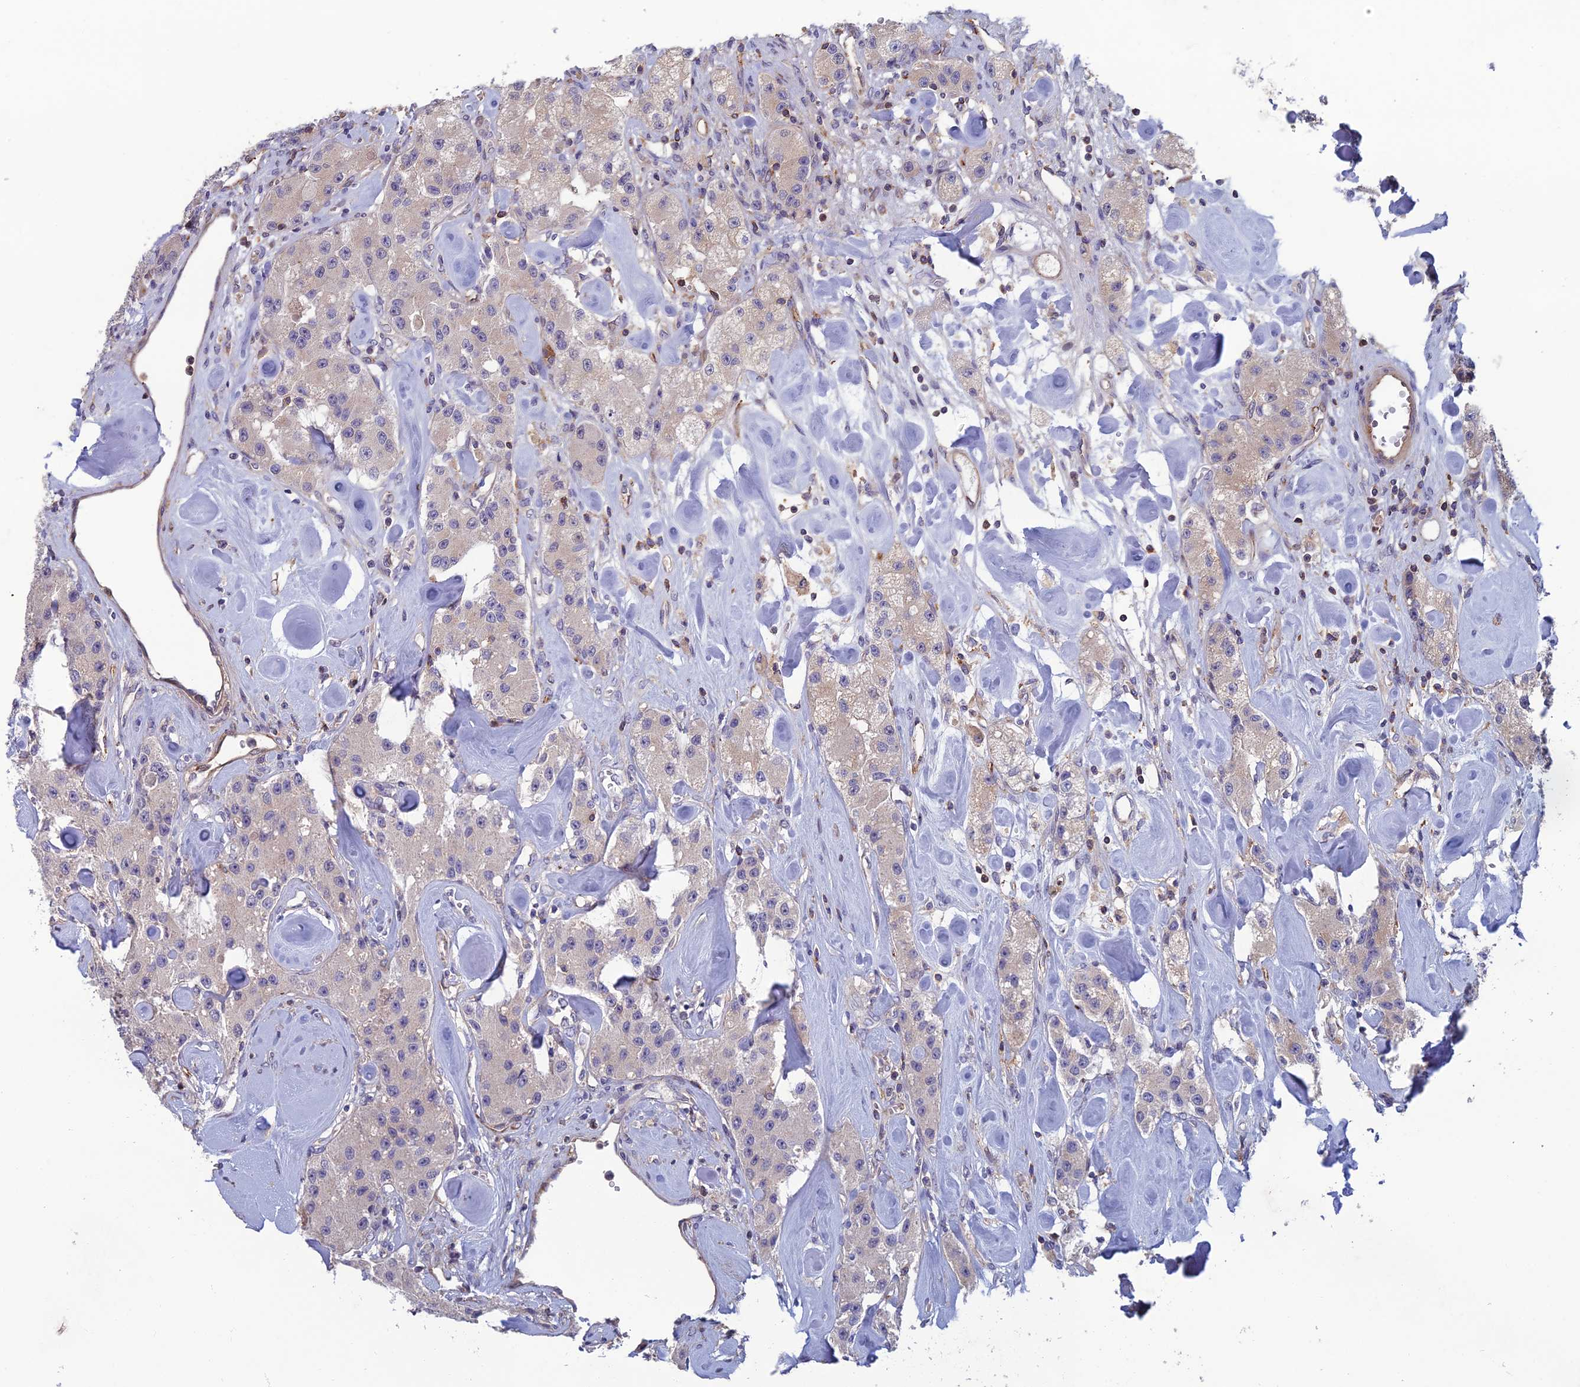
{"staining": {"intensity": "negative", "quantity": "none", "location": "none"}, "tissue": "carcinoid", "cell_type": "Tumor cells", "image_type": "cancer", "snomed": [{"axis": "morphology", "description": "Carcinoid, malignant, NOS"}, {"axis": "topography", "description": "Pancreas"}], "caption": "Carcinoid stained for a protein using immunohistochemistry (IHC) exhibits no staining tumor cells.", "gene": "C15orf62", "patient": {"sex": "male", "age": 41}}